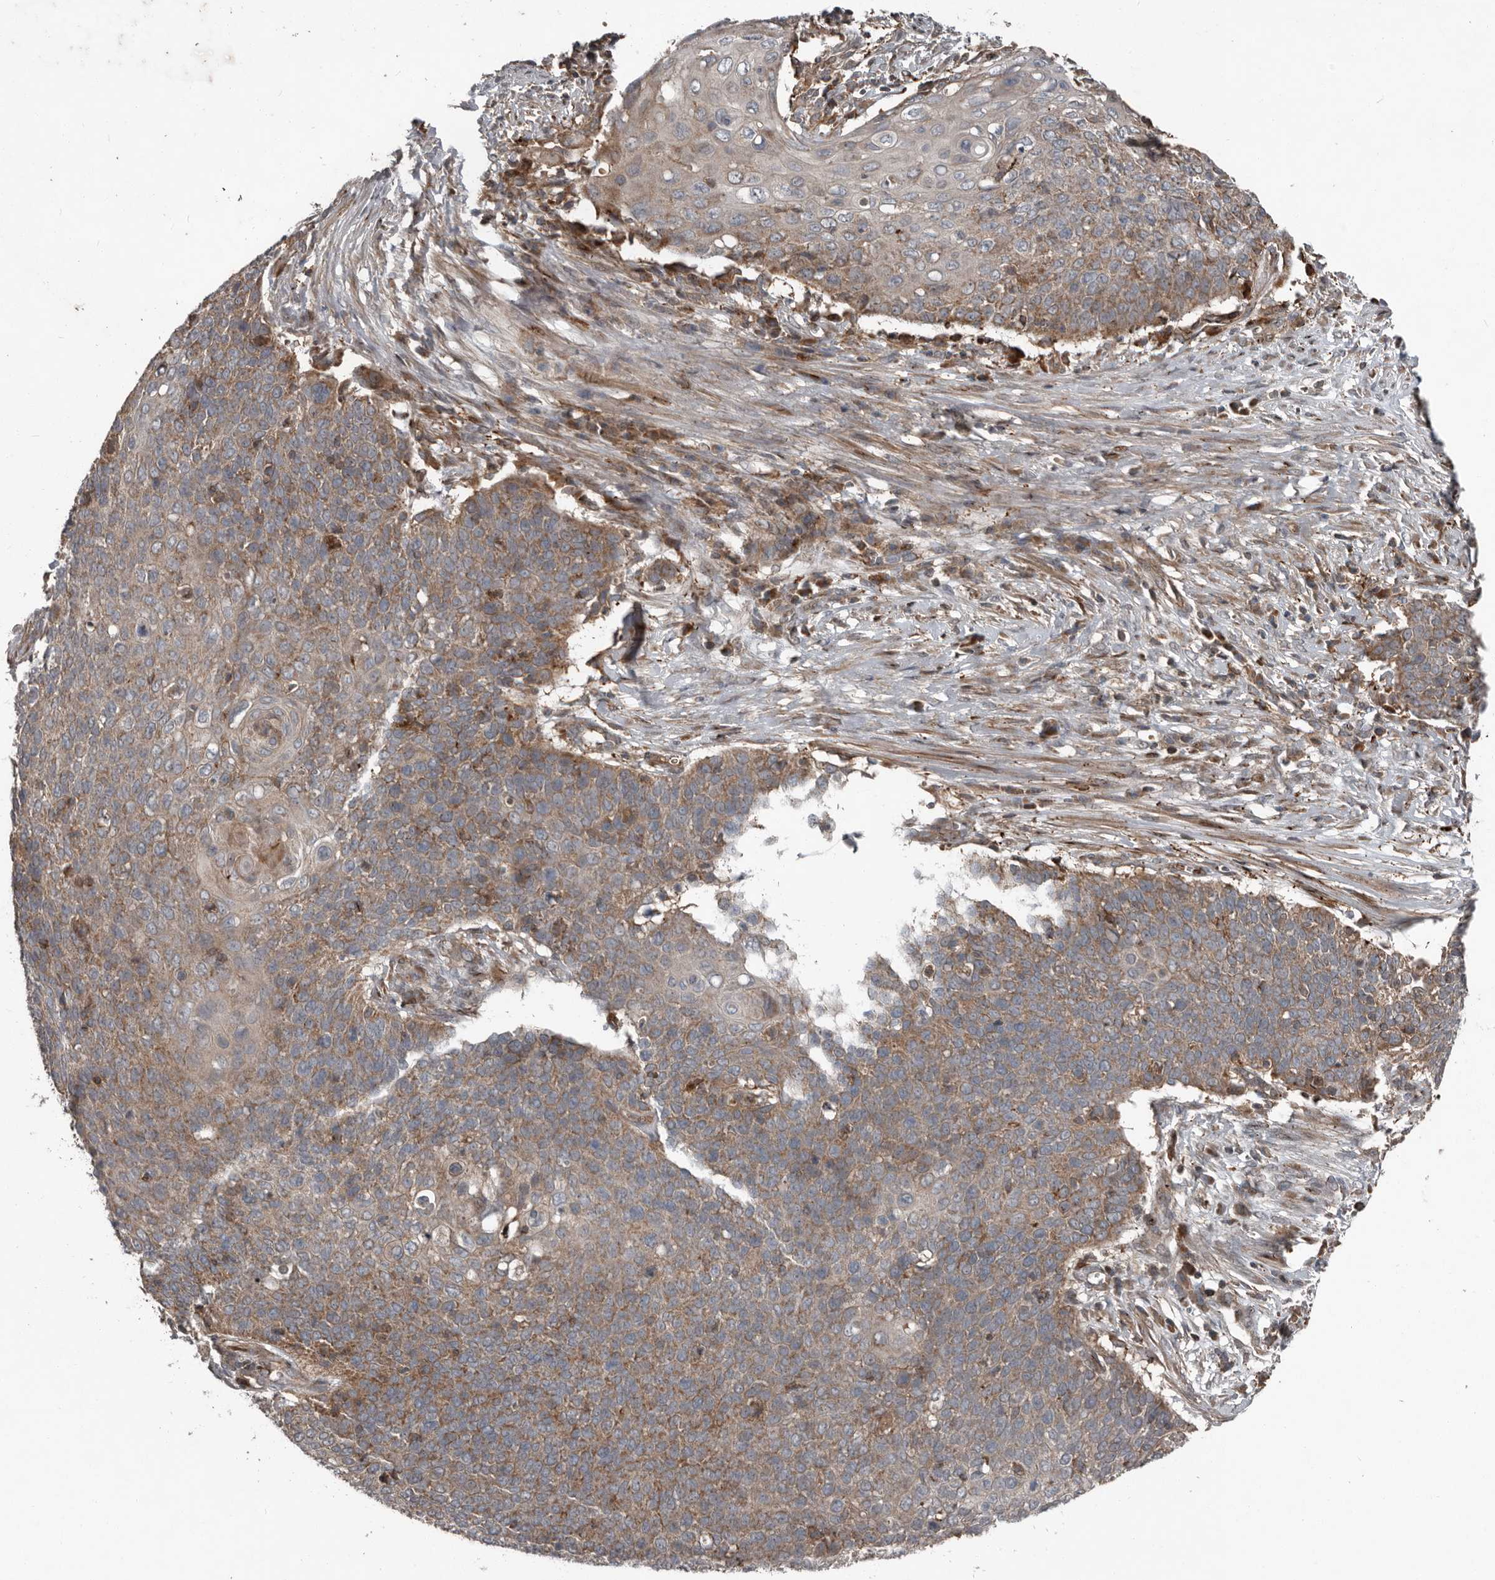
{"staining": {"intensity": "moderate", "quantity": "25%-75%", "location": "cytoplasmic/membranous"}, "tissue": "cervical cancer", "cell_type": "Tumor cells", "image_type": "cancer", "snomed": [{"axis": "morphology", "description": "Squamous cell carcinoma, NOS"}, {"axis": "topography", "description": "Cervix"}], "caption": "IHC histopathology image of neoplastic tissue: human cervical squamous cell carcinoma stained using immunohistochemistry reveals medium levels of moderate protein expression localized specifically in the cytoplasmic/membranous of tumor cells, appearing as a cytoplasmic/membranous brown color.", "gene": "FBXO31", "patient": {"sex": "female", "age": 39}}